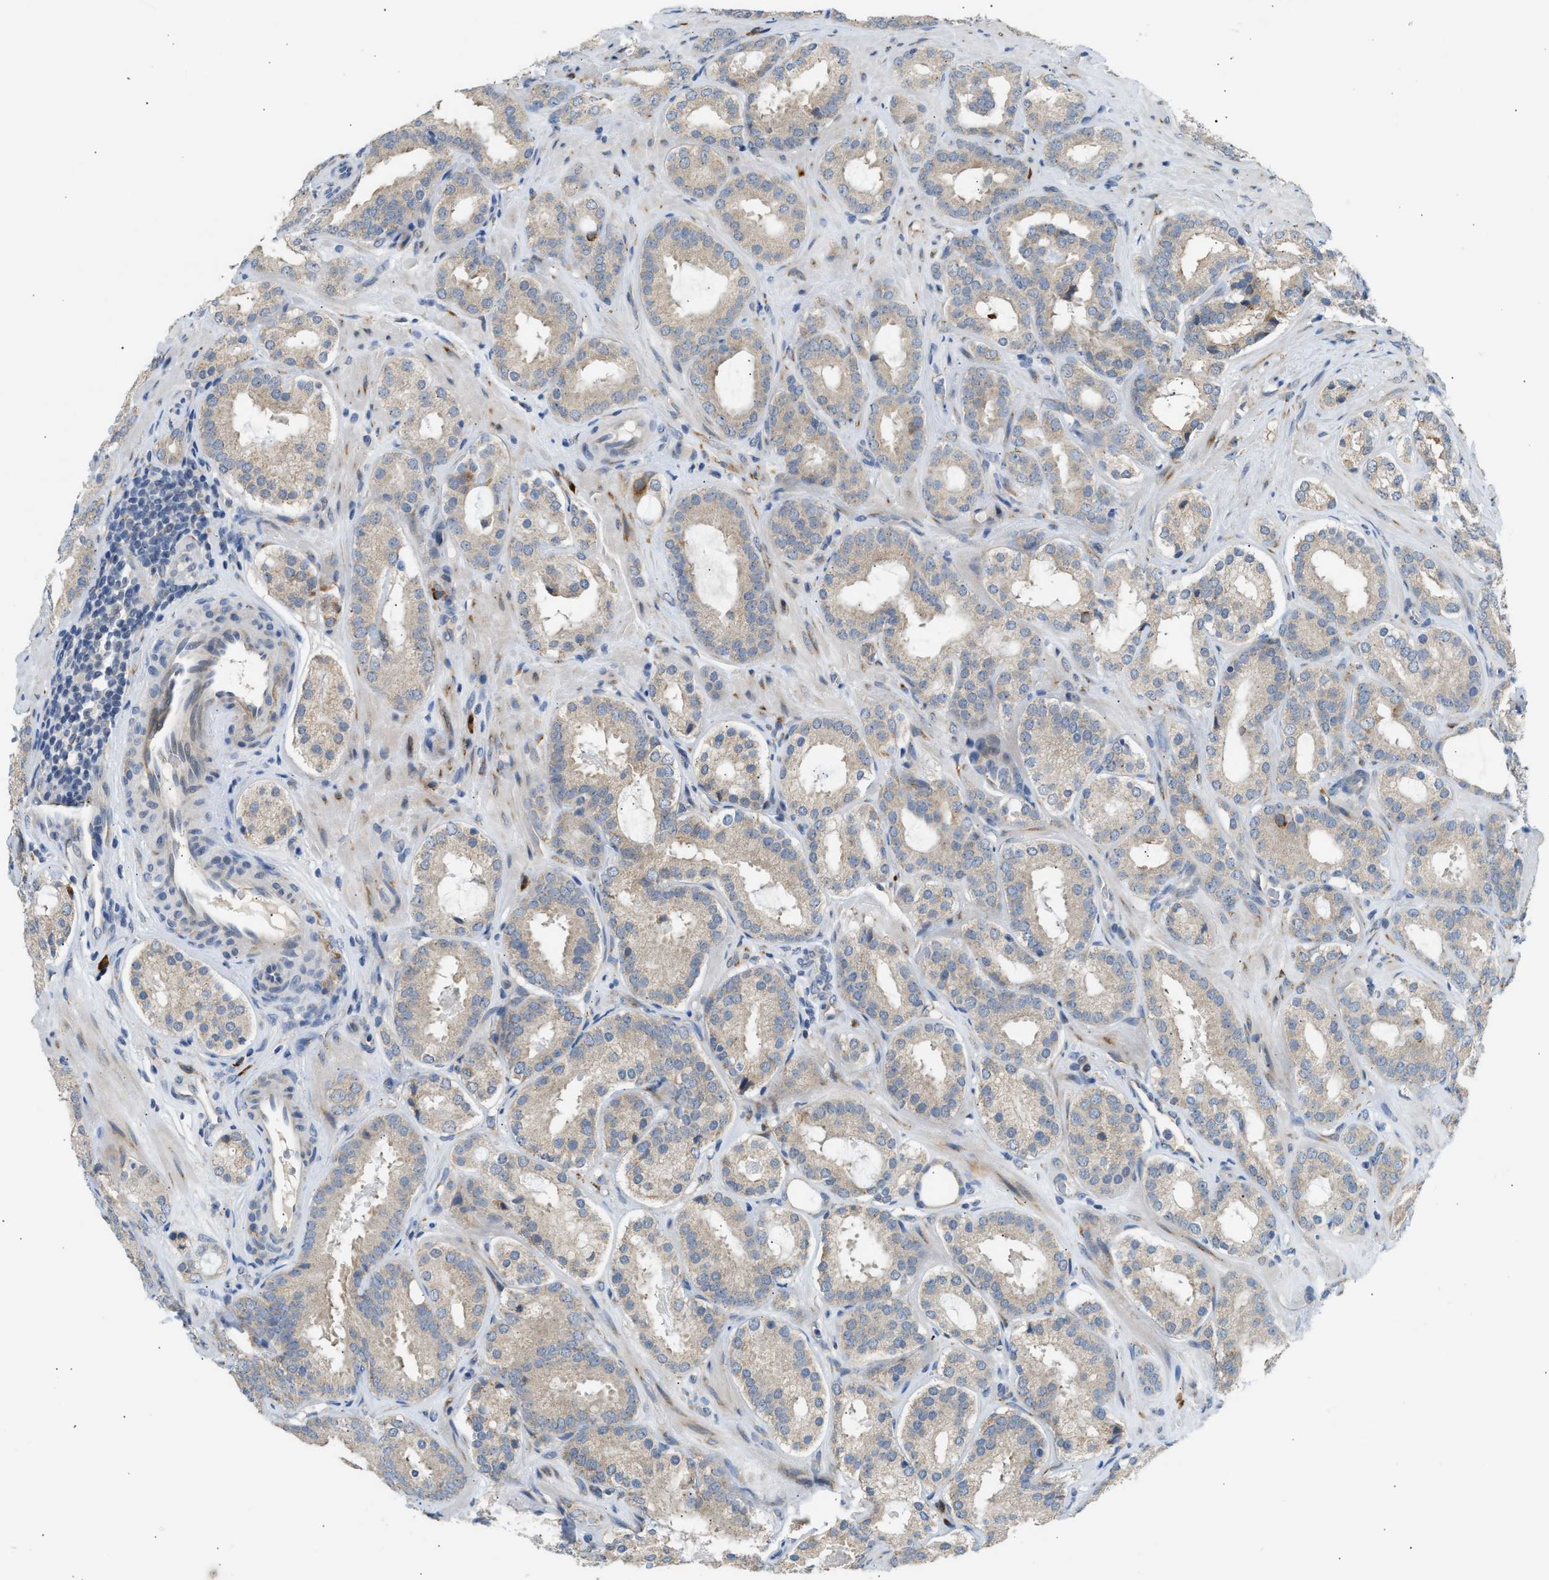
{"staining": {"intensity": "weak", "quantity": ">75%", "location": "cytoplasmic/membranous"}, "tissue": "prostate cancer", "cell_type": "Tumor cells", "image_type": "cancer", "snomed": [{"axis": "morphology", "description": "Adenocarcinoma, Low grade"}, {"axis": "topography", "description": "Prostate"}], "caption": "Low-grade adenocarcinoma (prostate) was stained to show a protein in brown. There is low levels of weak cytoplasmic/membranous positivity in approximately >75% of tumor cells. Immunohistochemistry stains the protein of interest in brown and the nuclei are stained blue.", "gene": "KCNC2", "patient": {"sex": "male", "age": 69}}